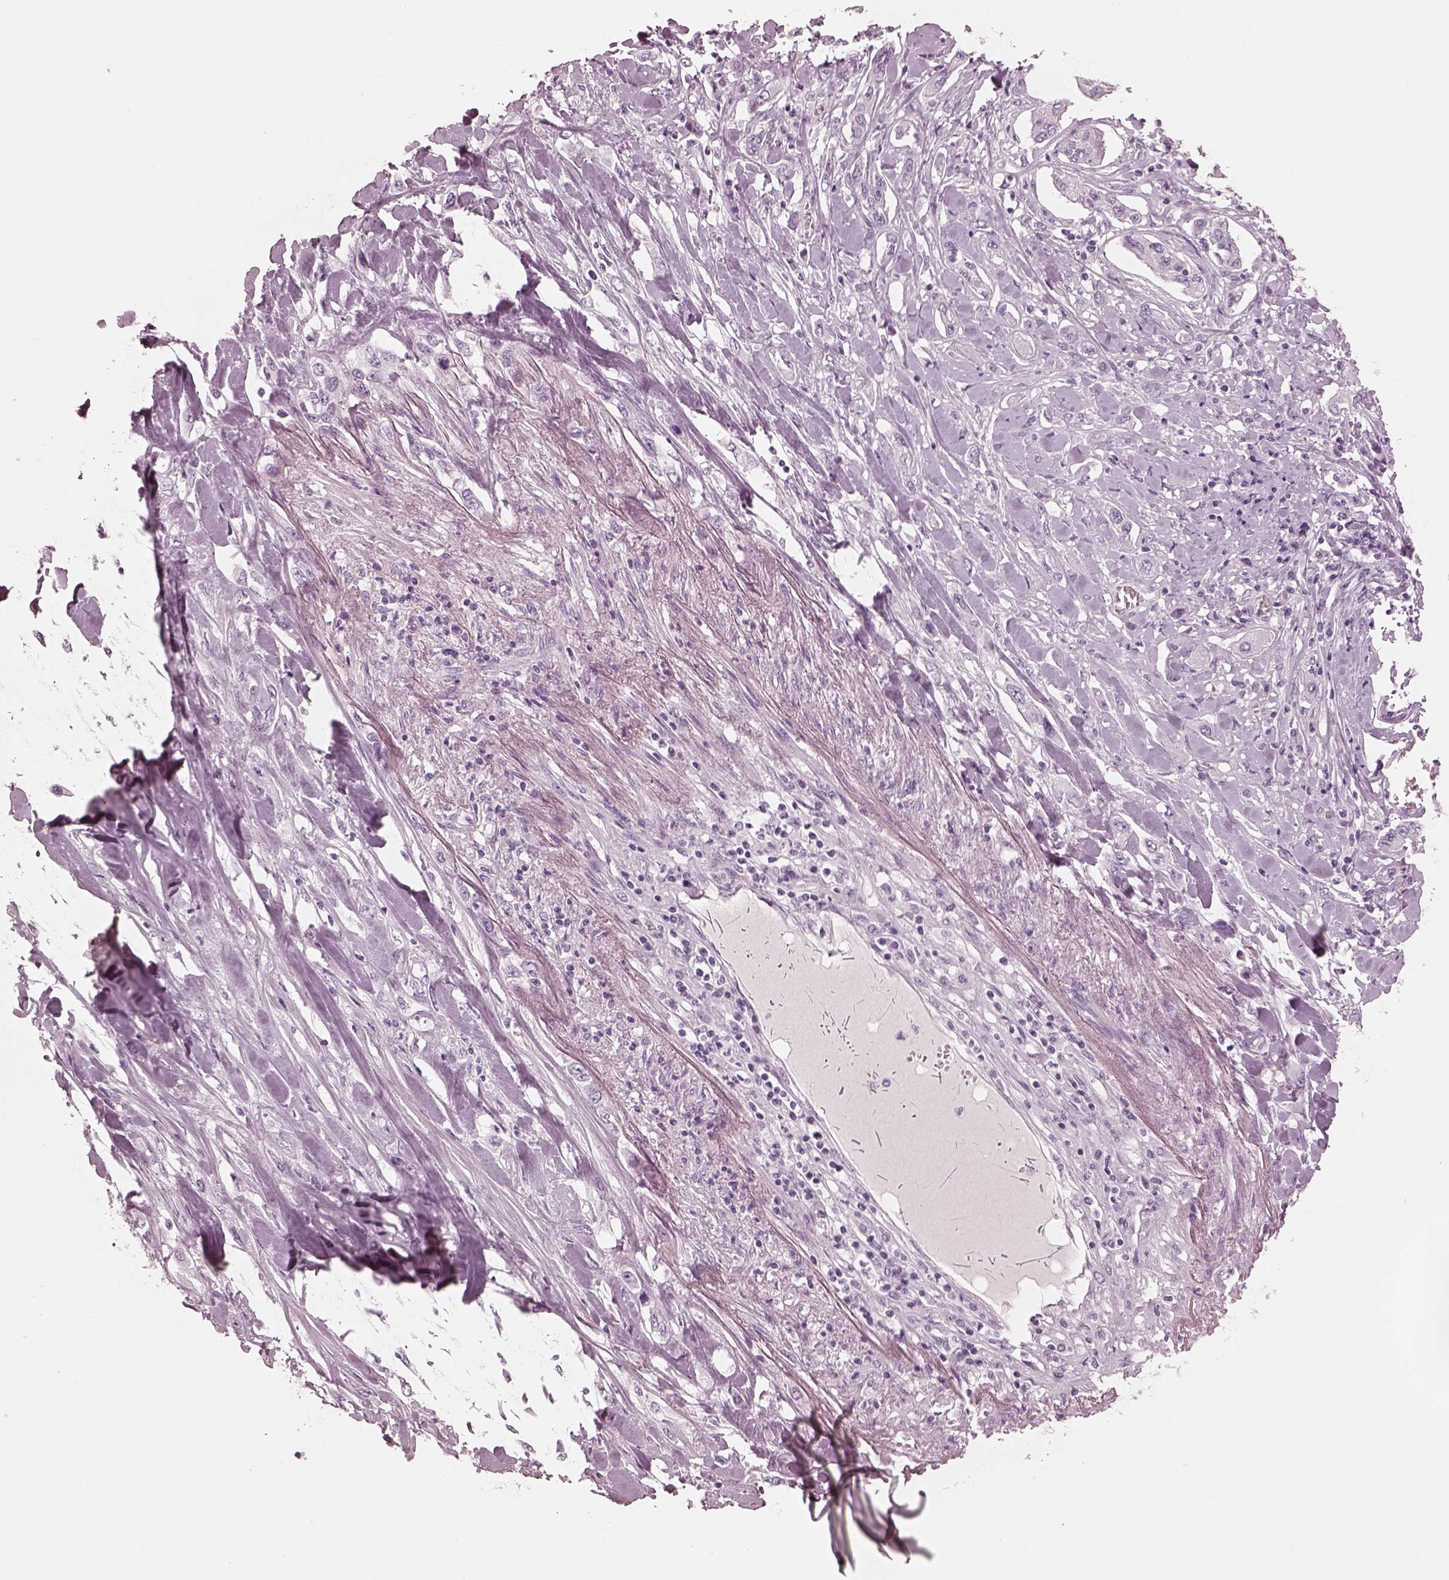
{"staining": {"intensity": "negative", "quantity": "none", "location": "none"}, "tissue": "lung cancer", "cell_type": "Tumor cells", "image_type": "cancer", "snomed": [{"axis": "morphology", "description": "Squamous cell carcinoma, NOS"}, {"axis": "topography", "description": "Lung"}], "caption": "Immunohistochemical staining of human lung squamous cell carcinoma reveals no significant positivity in tumor cells. The staining is performed using DAB (3,3'-diaminobenzidine) brown chromogen with nuclei counter-stained in using hematoxylin.", "gene": "PON3", "patient": {"sex": "male", "age": 71}}